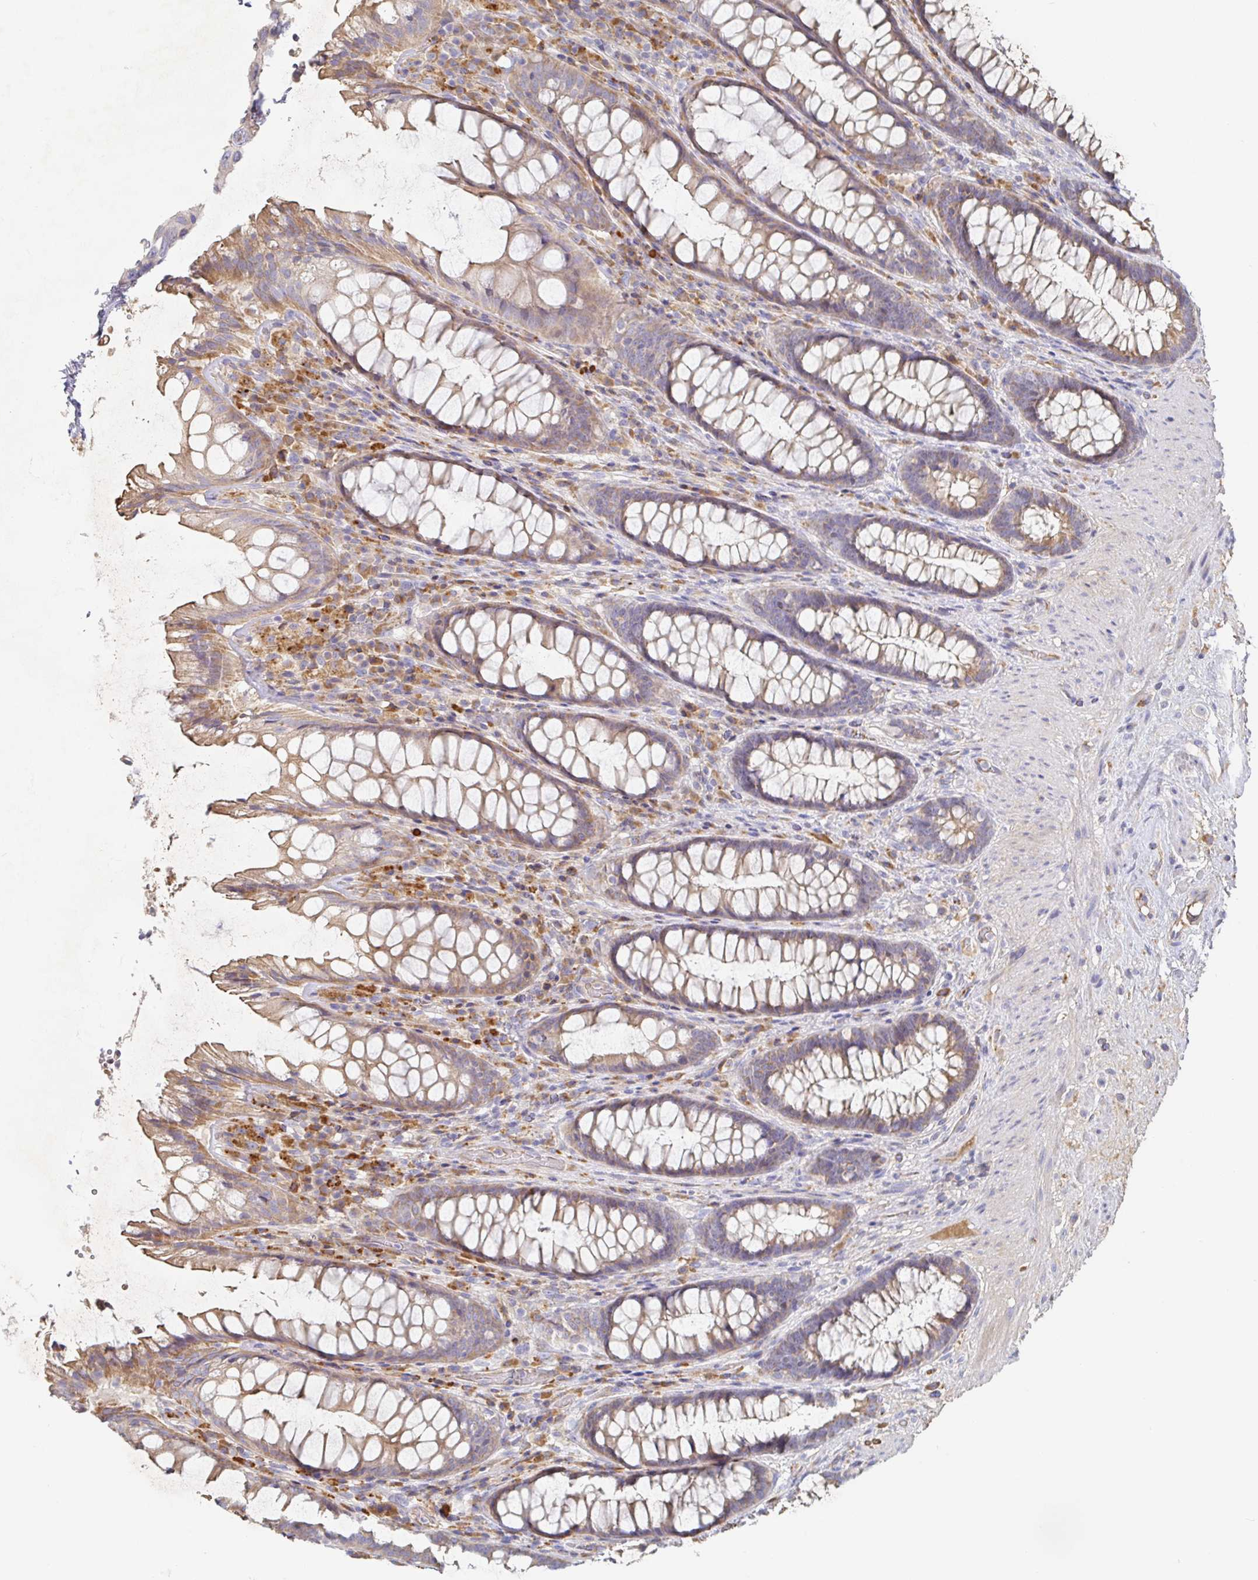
{"staining": {"intensity": "moderate", "quantity": ">75%", "location": "cytoplasmic/membranous"}, "tissue": "rectum", "cell_type": "Glandular cells", "image_type": "normal", "snomed": [{"axis": "morphology", "description": "Normal tissue, NOS"}, {"axis": "topography", "description": "Rectum"}], "caption": "Protein expression by IHC demonstrates moderate cytoplasmic/membranous expression in approximately >75% of glandular cells in unremarkable rectum. (brown staining indicates protein expression, while blue staining denotes nuclei).", "gene": "IRAK2", "patient": {"sex": "male", "age": 72}}